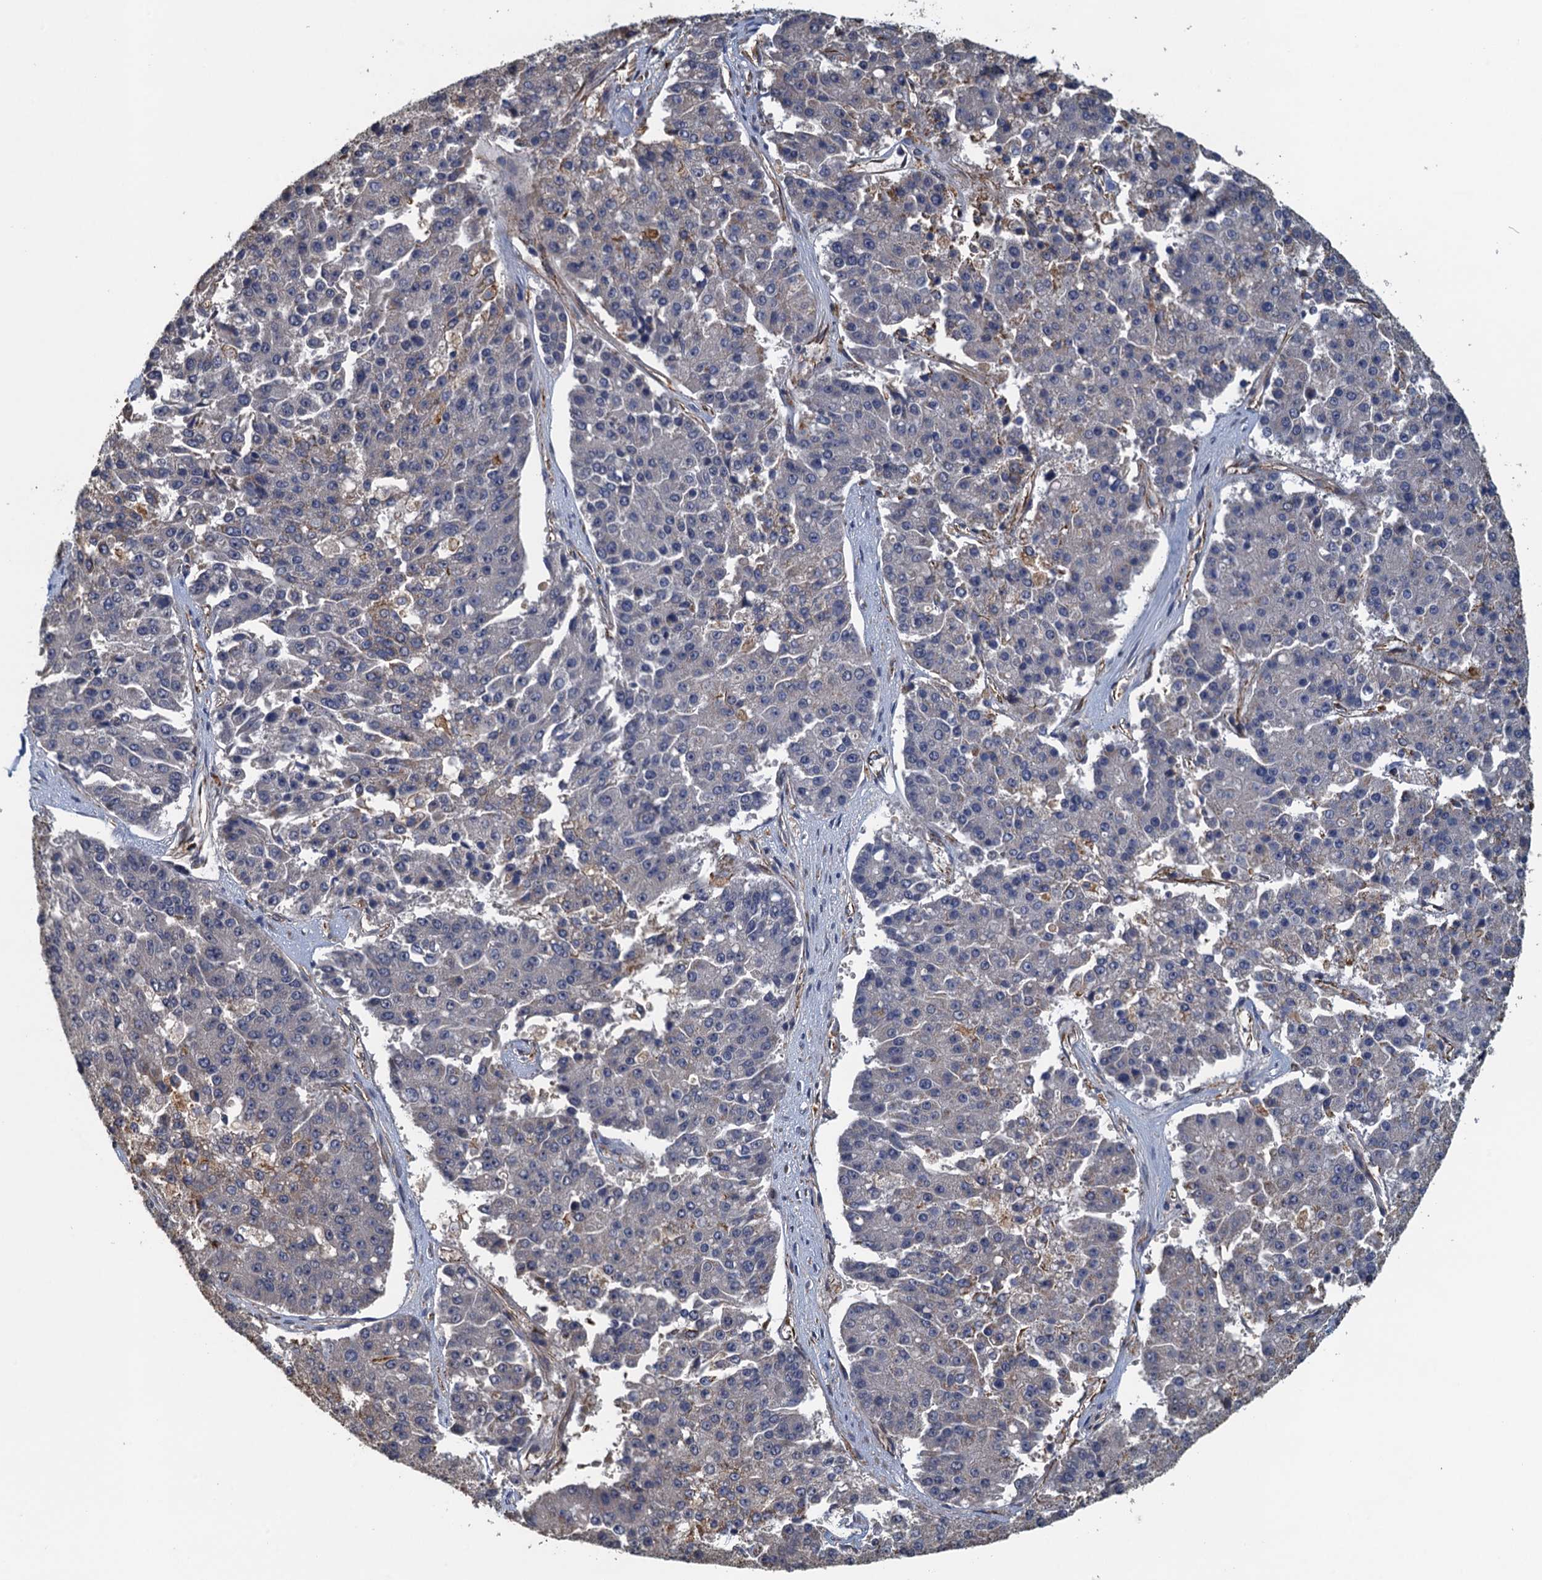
{"staining": {"intensity": "negative", "quantity": "none", "location": "none"}, "tissue": "pancreatic cancer", "cell_type": "Tumor cells", "image_type": "cancer", "snomed": [{"axis": "morphology", "description": "Adenocarcinoma, NOS"}, {"axis": "topography", "description": "Pancreas"}], "caption": "IHC of pancreatic cancer demonstrates no staining in tumor cells.", "gene": "ACSBG1", "patient": {"sex": "male", "age": 50}}